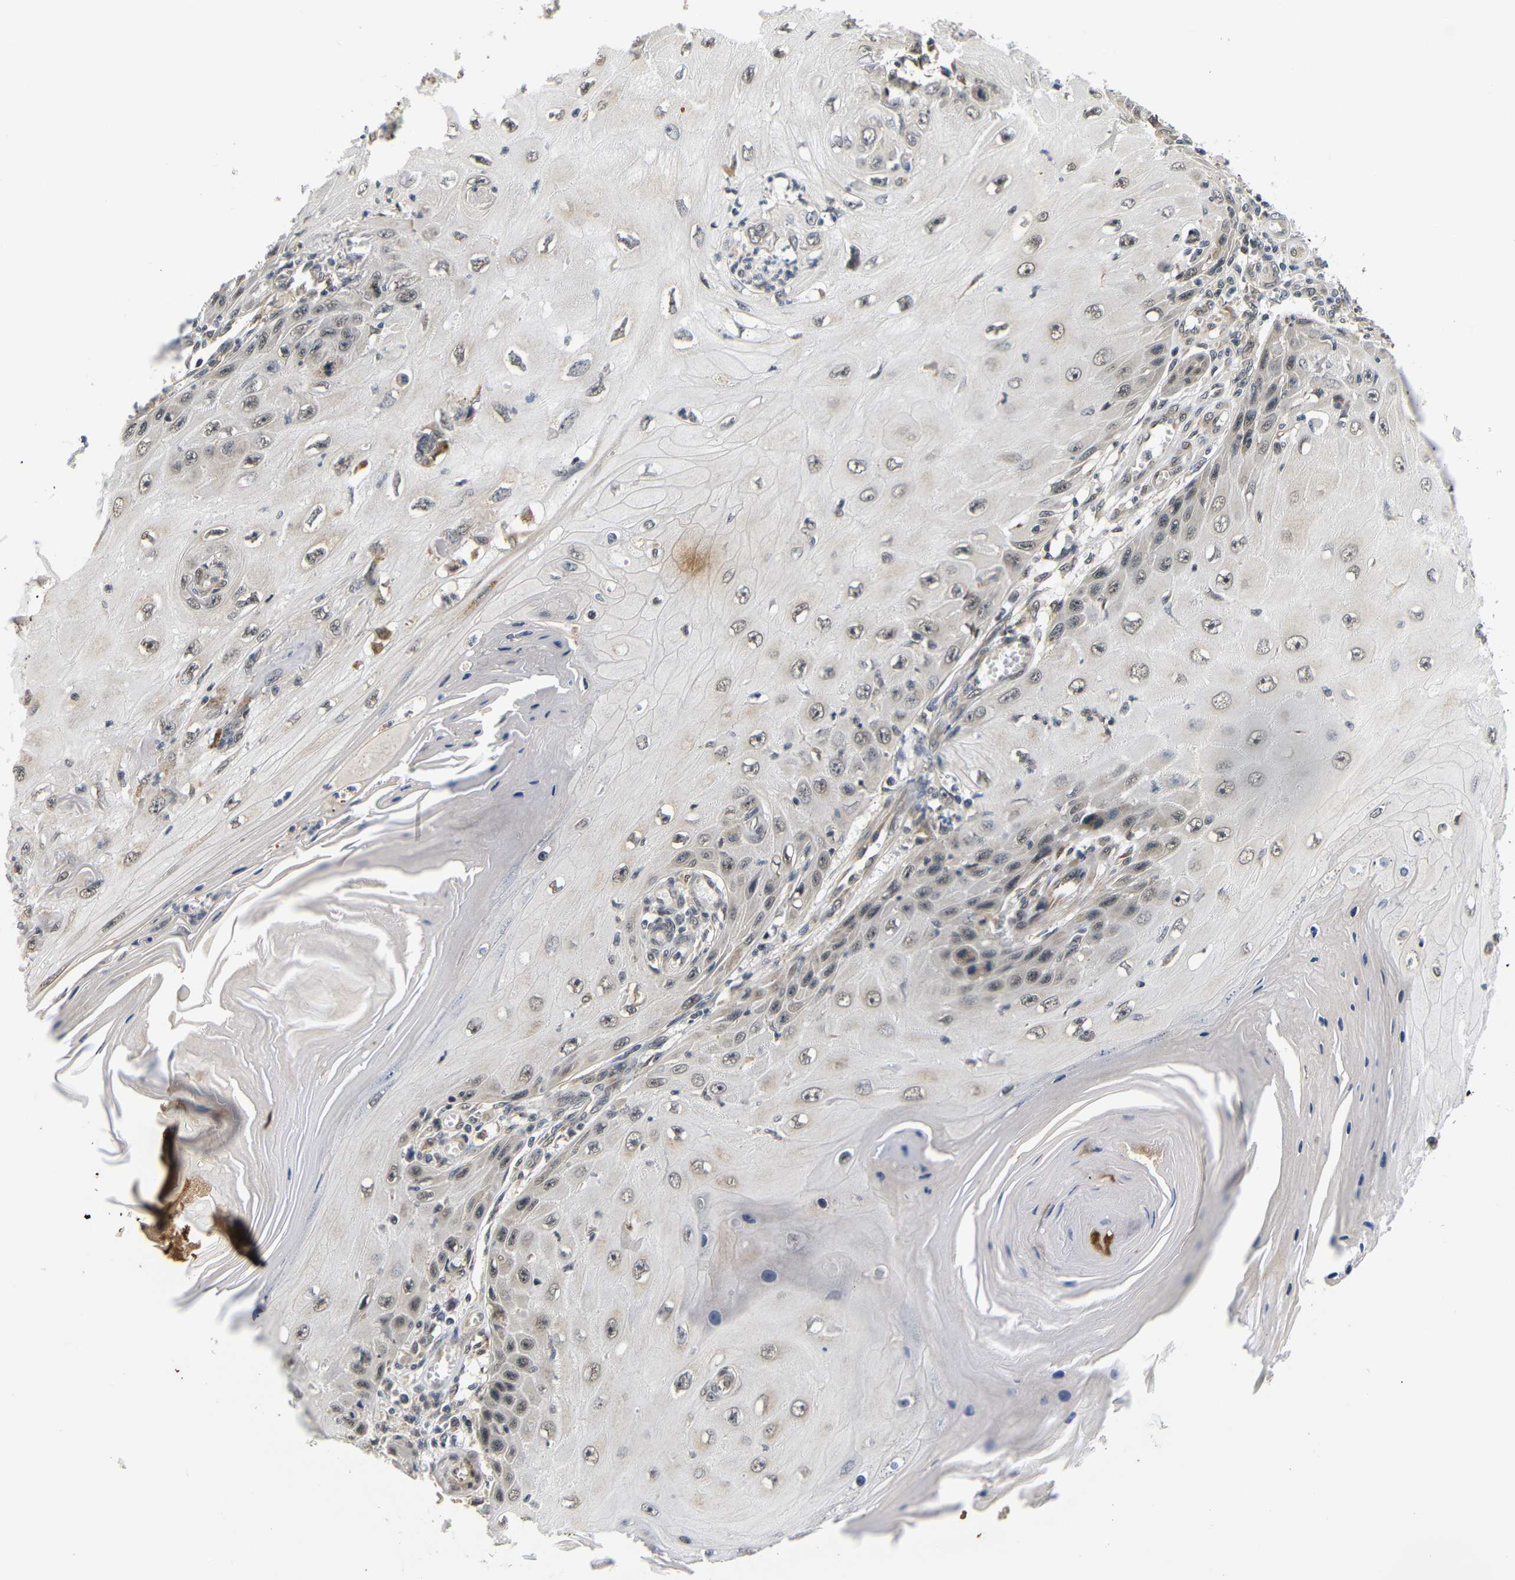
{"staining": {"intensity": "weak", "quantity": ">75%", "location": "cytoplasmic/membranous,nuclear"}, "tissue": "skin cancer", "cell_type": "Tumor cells", "image_type": "cancer", "snomed": [{"axis": "morphology", "description": "Squamous cell carcinoma, NOS"}, {"axis": "topography", "description": "Skin"}], "caption": "The photomicrograph exhibits a brown stain indicating the presence of a protein in the cytoplasmic/membranous and nuclear of tumor cells in skin squamous cell carcinoma.", "gene": "GJA5", "patient": {"sex": "female", "age": 73}}